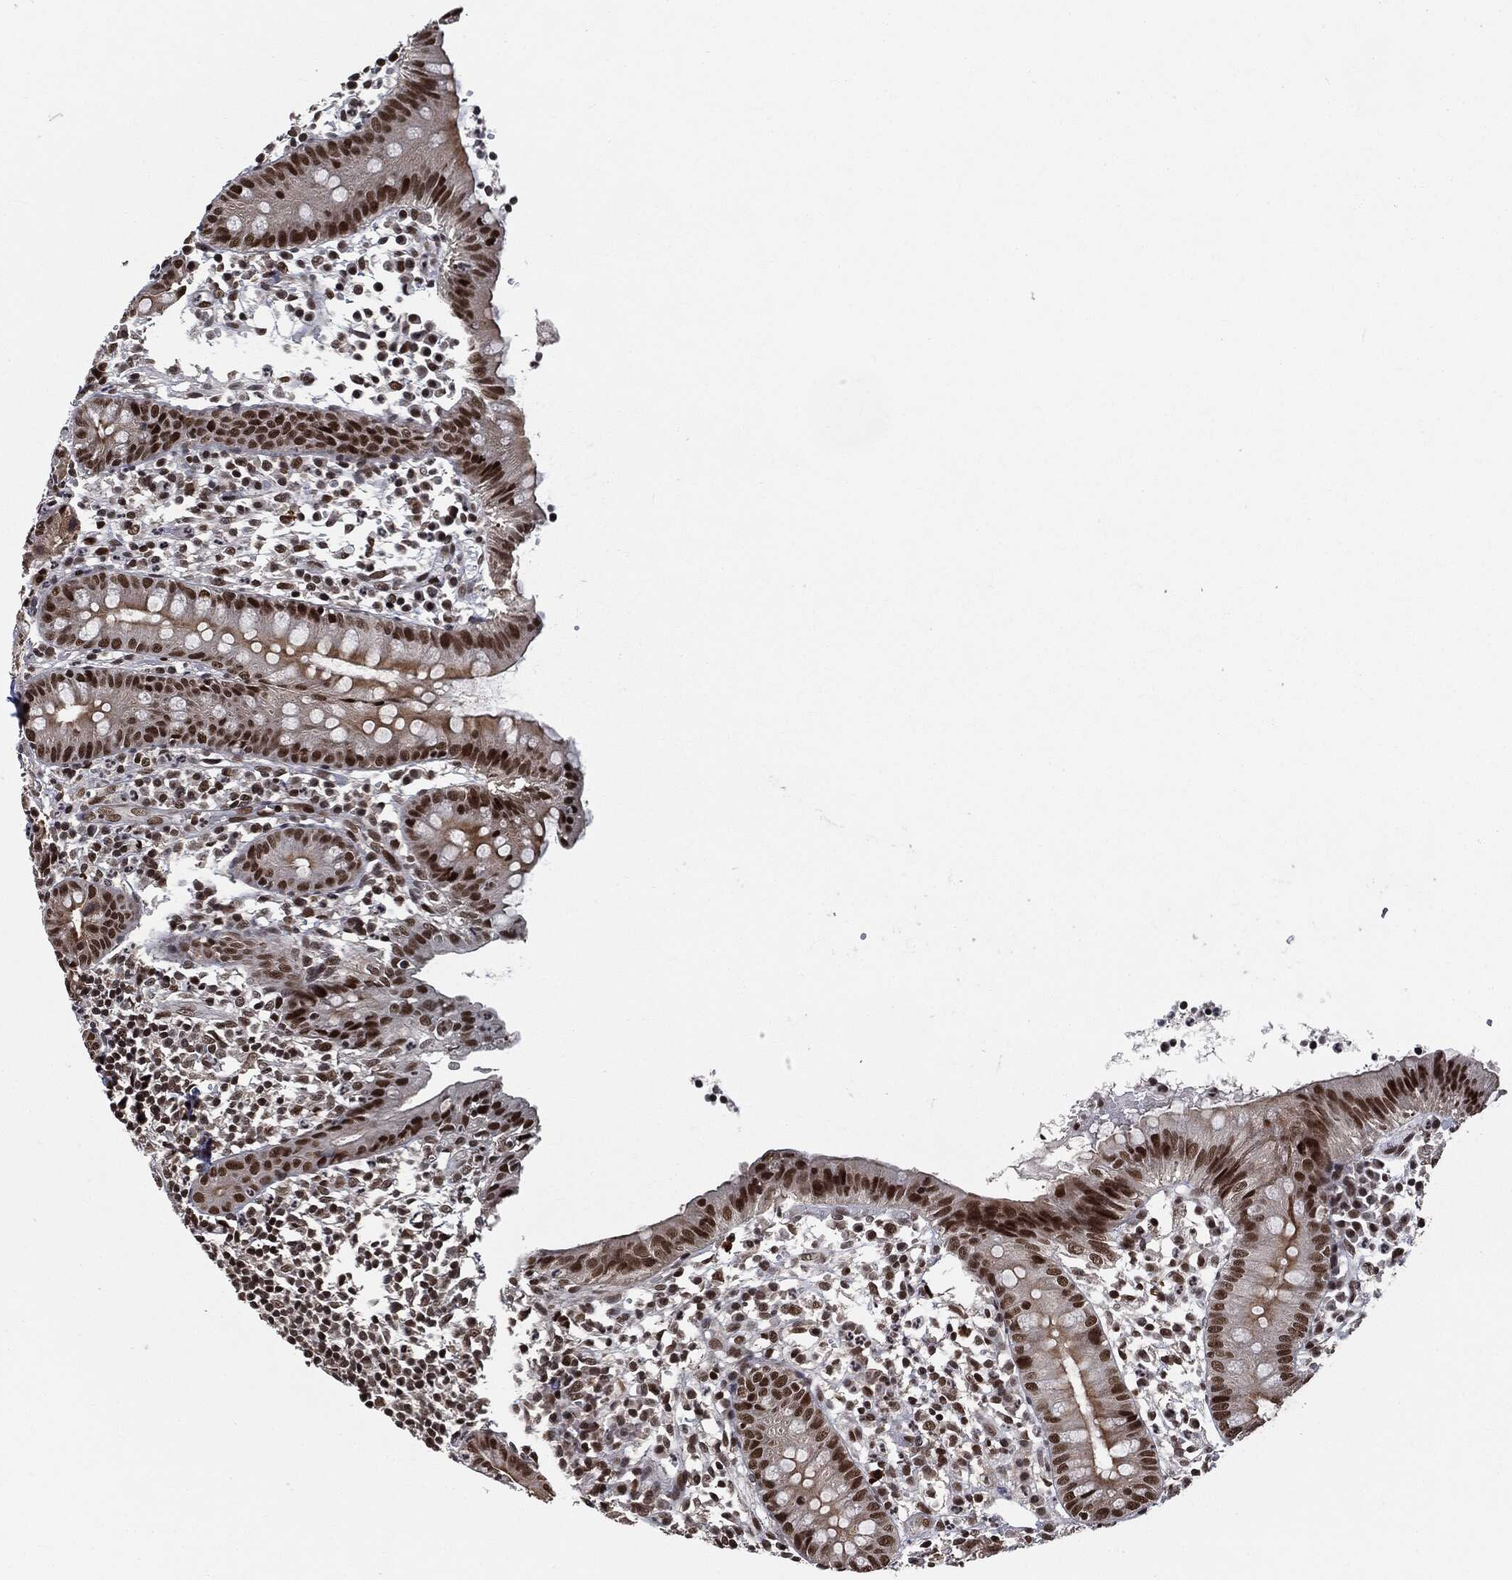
{"staining": {"intensity": "strong", "quantity": ">75%", "location": "nuclear"}, "tissue": "appendix", "cell_type": "Glandular cells", "image_type": "normal", "snomed": [{"axis": "morphology", "description": "Normal tissue, NOS"}, {"axis": "topography", "description": "Appendix"}], "caption": "Protein expression analysis of normal human appendix reveals strong nuclear expression in about >75% of glandular cells.", "gene": "DPH2", "patient": {"sex": "female", "age": 40}}